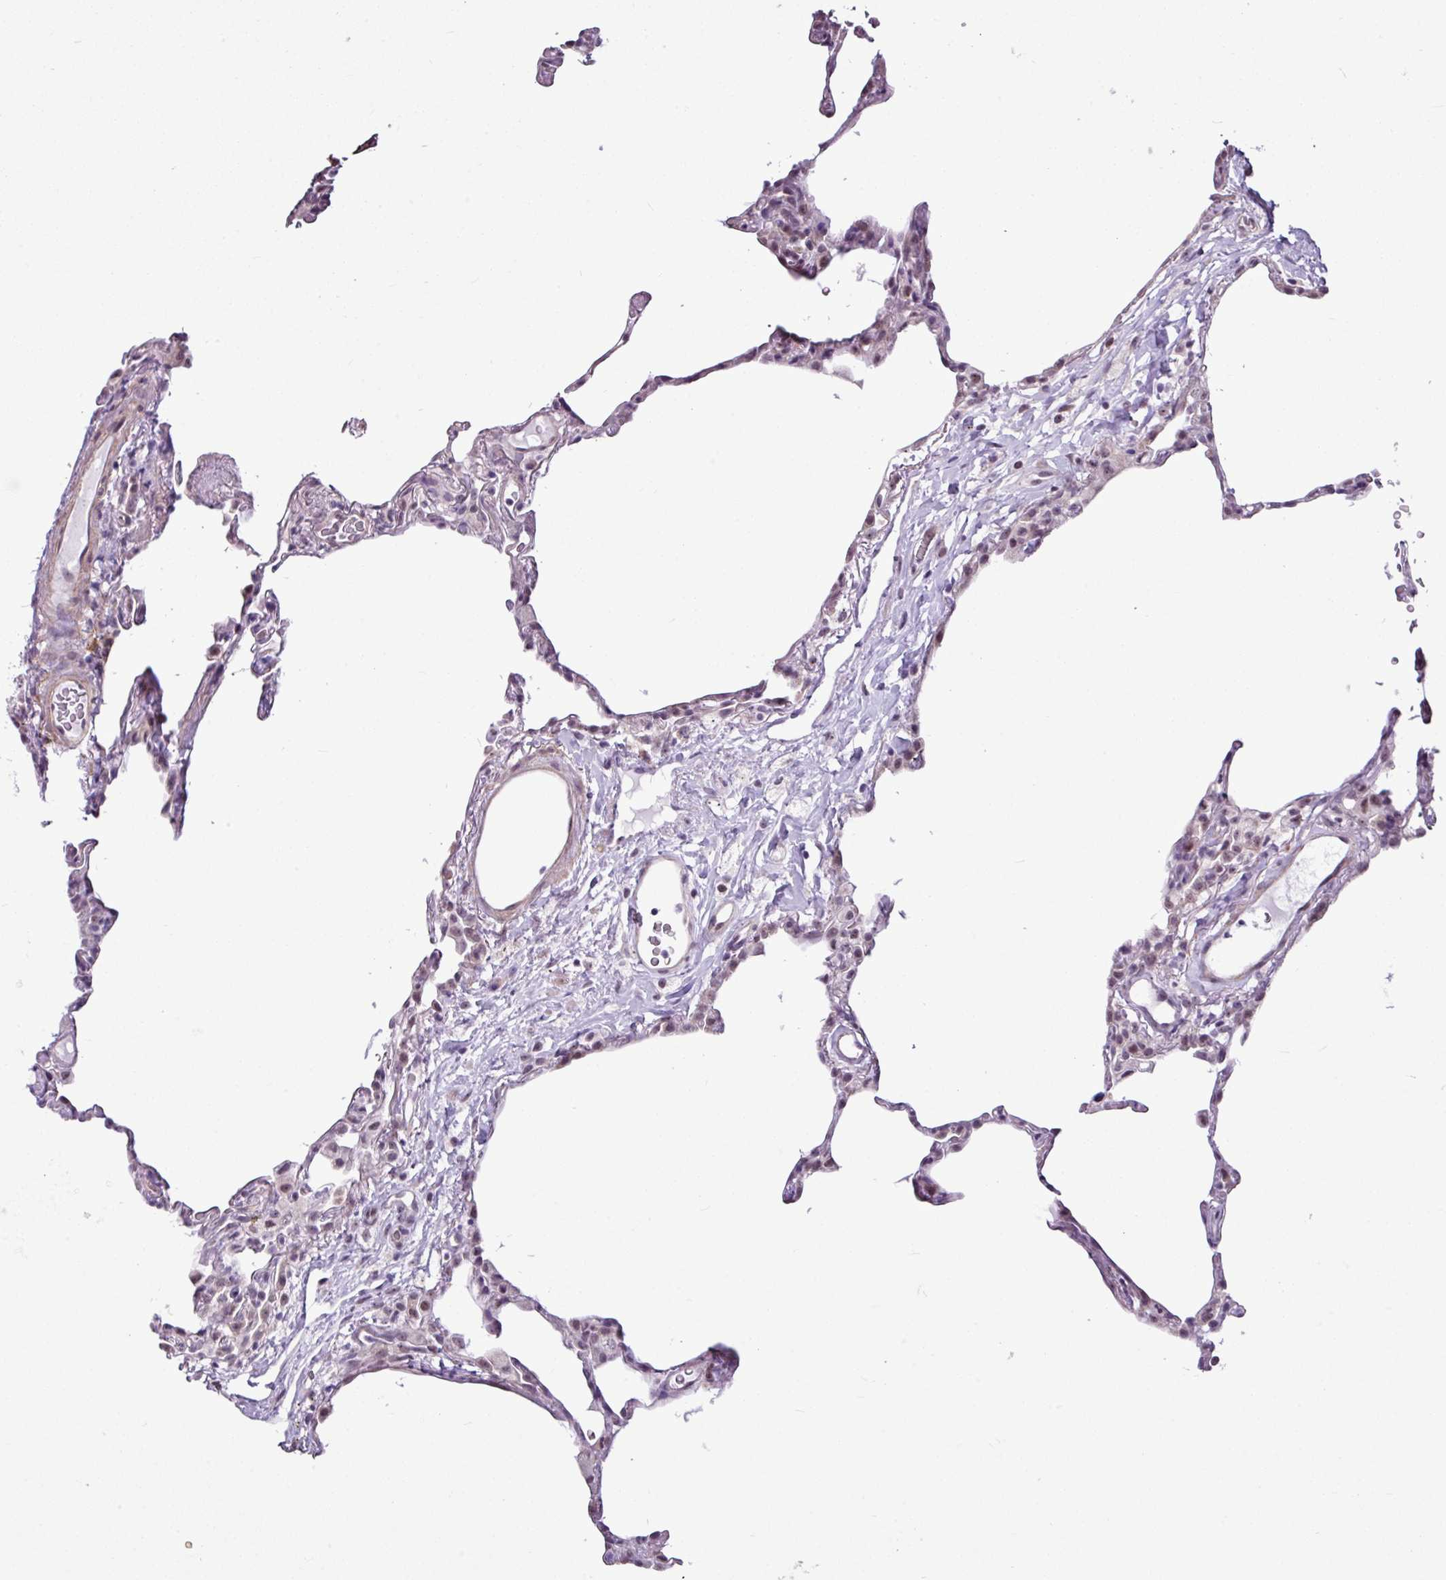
{"staining": {"intensity": "moderate", "quantity": "25%-75%", "location": "nuclear"}, "tissue": "lung", "cell_type": "Alveolar cells", "image_type": "normal", "snomed": [{"axis": "morphology", "description": "Normal tissue, NOS"}, {"axis": "topography", "description": "Lung"}], "caption": "The image reveals immunohistochemical staining of unremarkable lung. There is moderate nuclear staining is appreciated in about 25%-75% of alveolar cells.", "gene": "UTP18", "patient": {"sex": "female", "age": 57}}